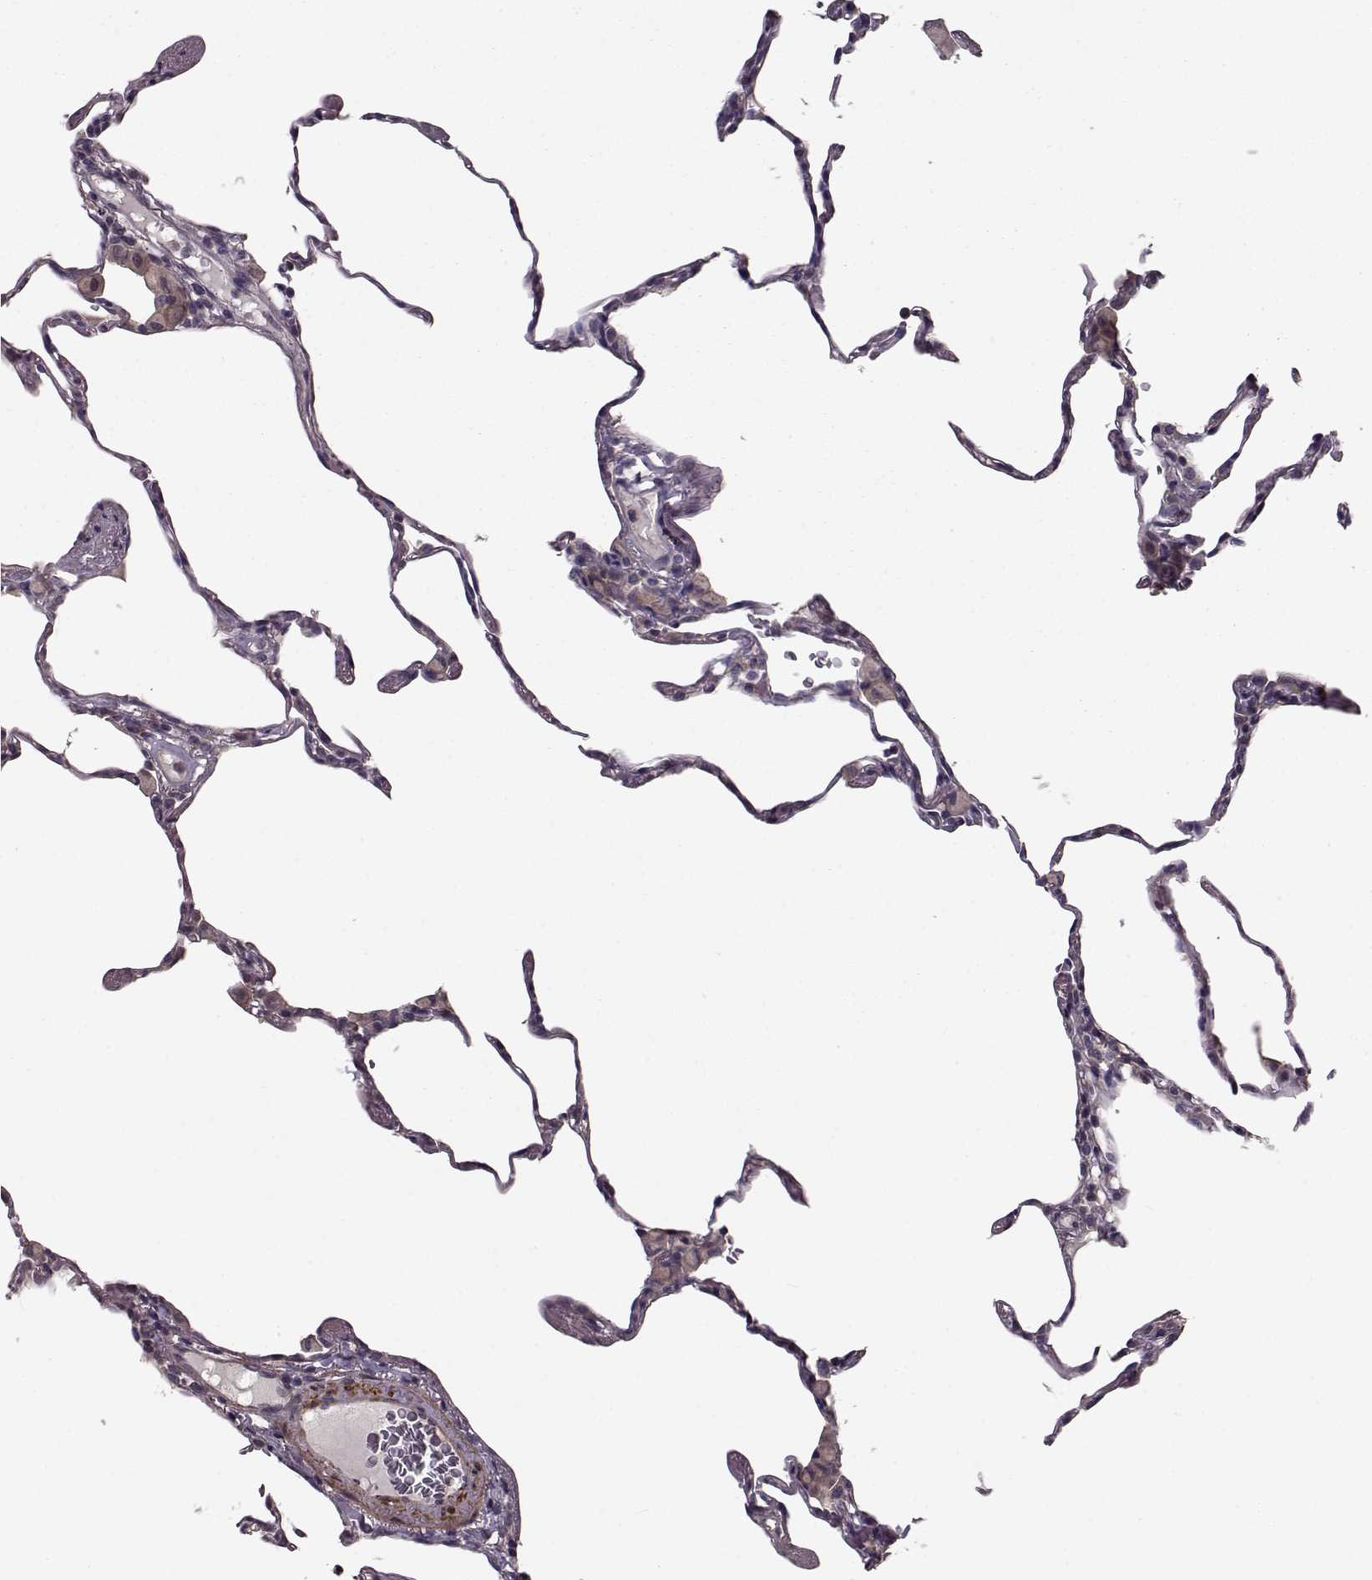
{"staining": {"intensity": "negative", "quantity": "none", "location": "none"}, "tissue": "lung", "cell_type": "Alveolar cells", "image_type": "normal", "snomed": [{"axis": "morphology", "description": "Normal tissue, NOS"}, {"axis": "topography", "description": "Lung"}], "caption": "Alveolar cells show no significant staining in unremarkable lung. The staining is performed using DAB (3,3'-diaminobenzidine) brown chromogen with nuclei counter-stained in using hematoxylin.", "gene": "SLAIN2", "patient": {"sex": "female", "age": 57}}